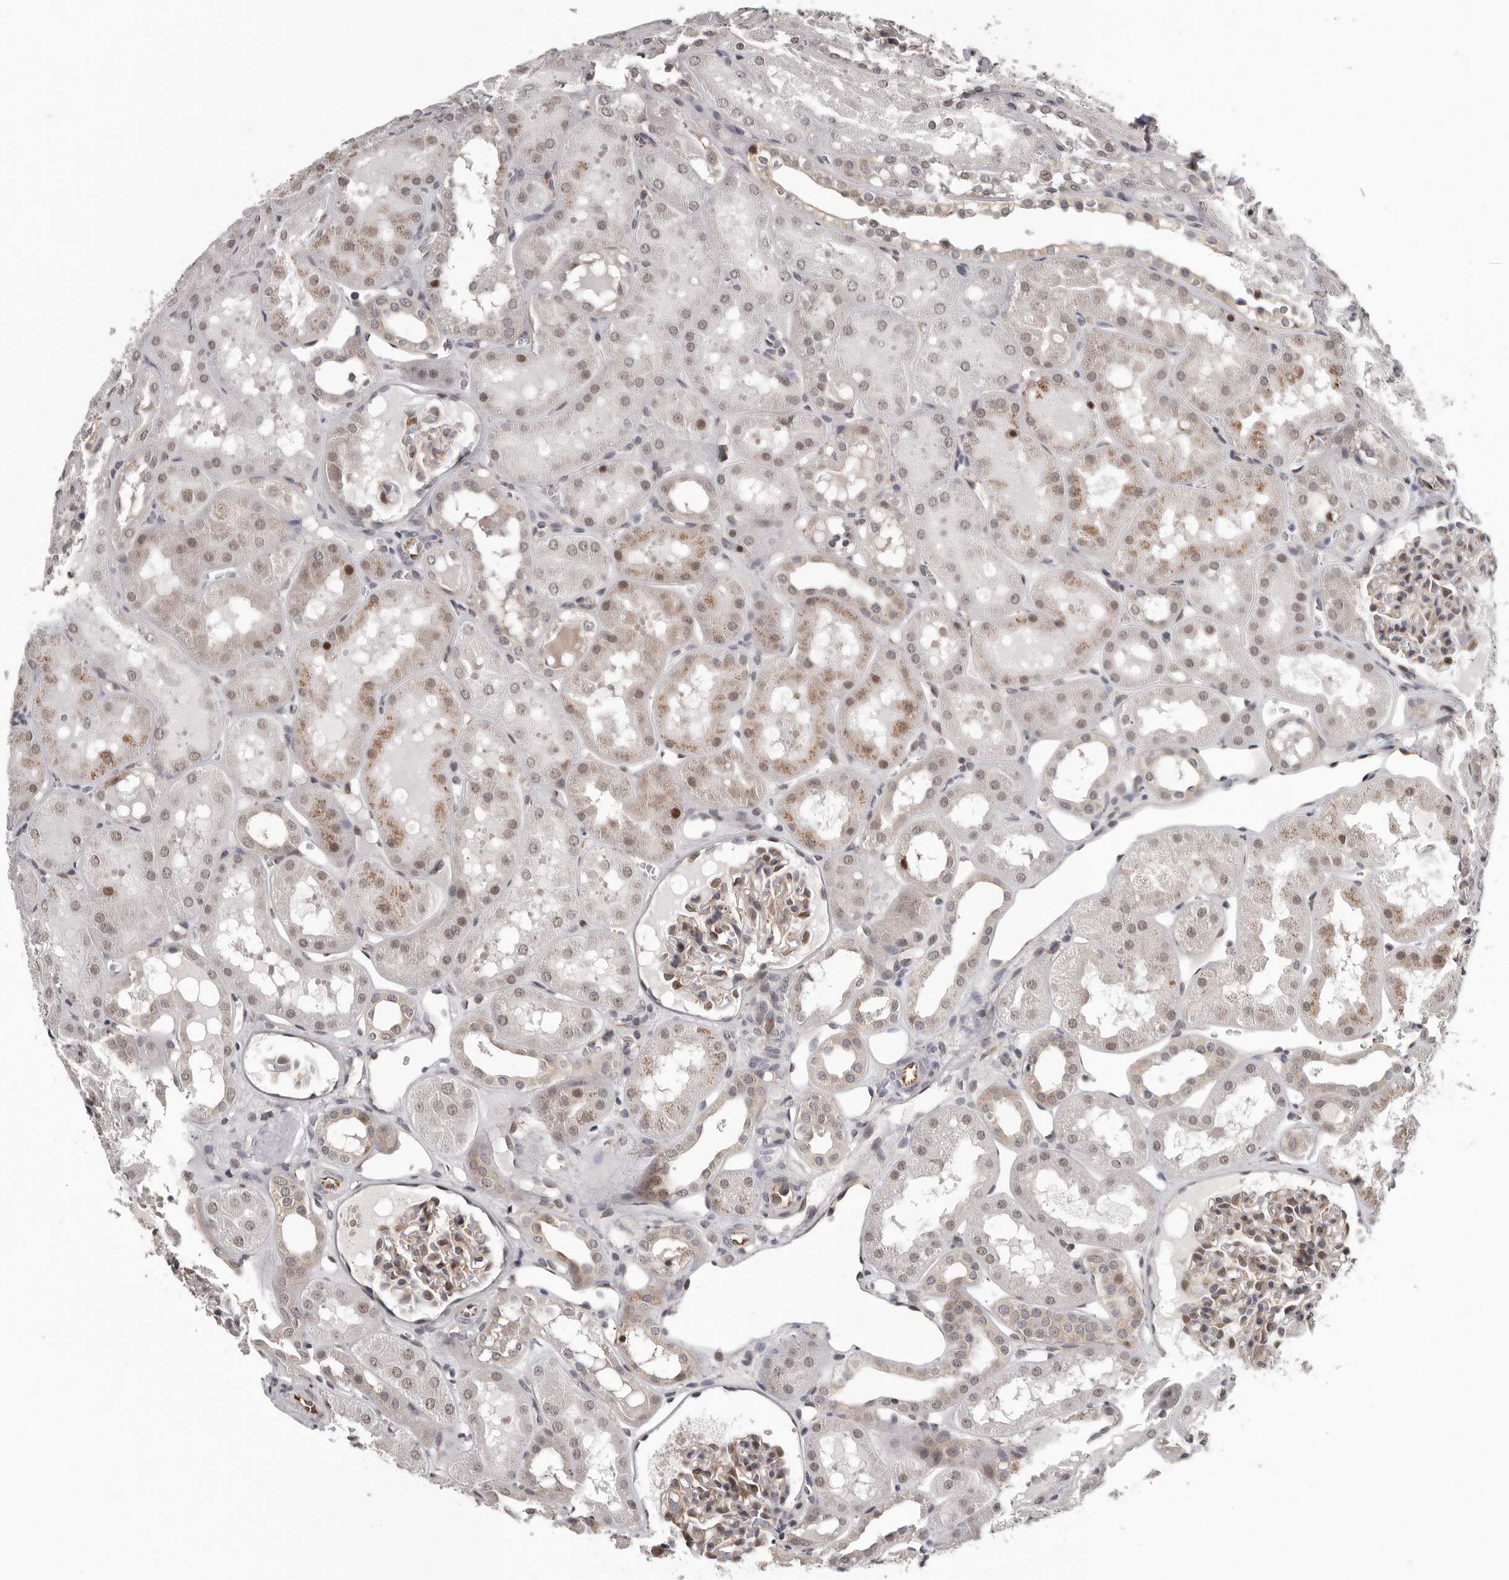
{"staining": {"intensity": "weak", "quantity": "25%-75%", "location": "cytoplasmic/membranous"}, "tissue": "kidney", "cell_type": "Cells in glomeruli", "image_type": "normal", "snomed": [{"axis": "morphology", "description": "Normal tissue, NOS"}, {"axis": "topography", "description": "Kidney"}, {"axis": "topography", "description": "Urinary bladder"}], "caption": "Normal kidney was stained to show a protein in brown. There is low levels of weak cytoplasmic/membranous positivity in about 25%-75% of cells in glomeruli. (DAB (3,3'-diaminobenzidine) IHC, brown staining for protein, blue staining for nuclei).", "gene": "RALGPS2", "patient": {"sex": "male", "age": 16}}